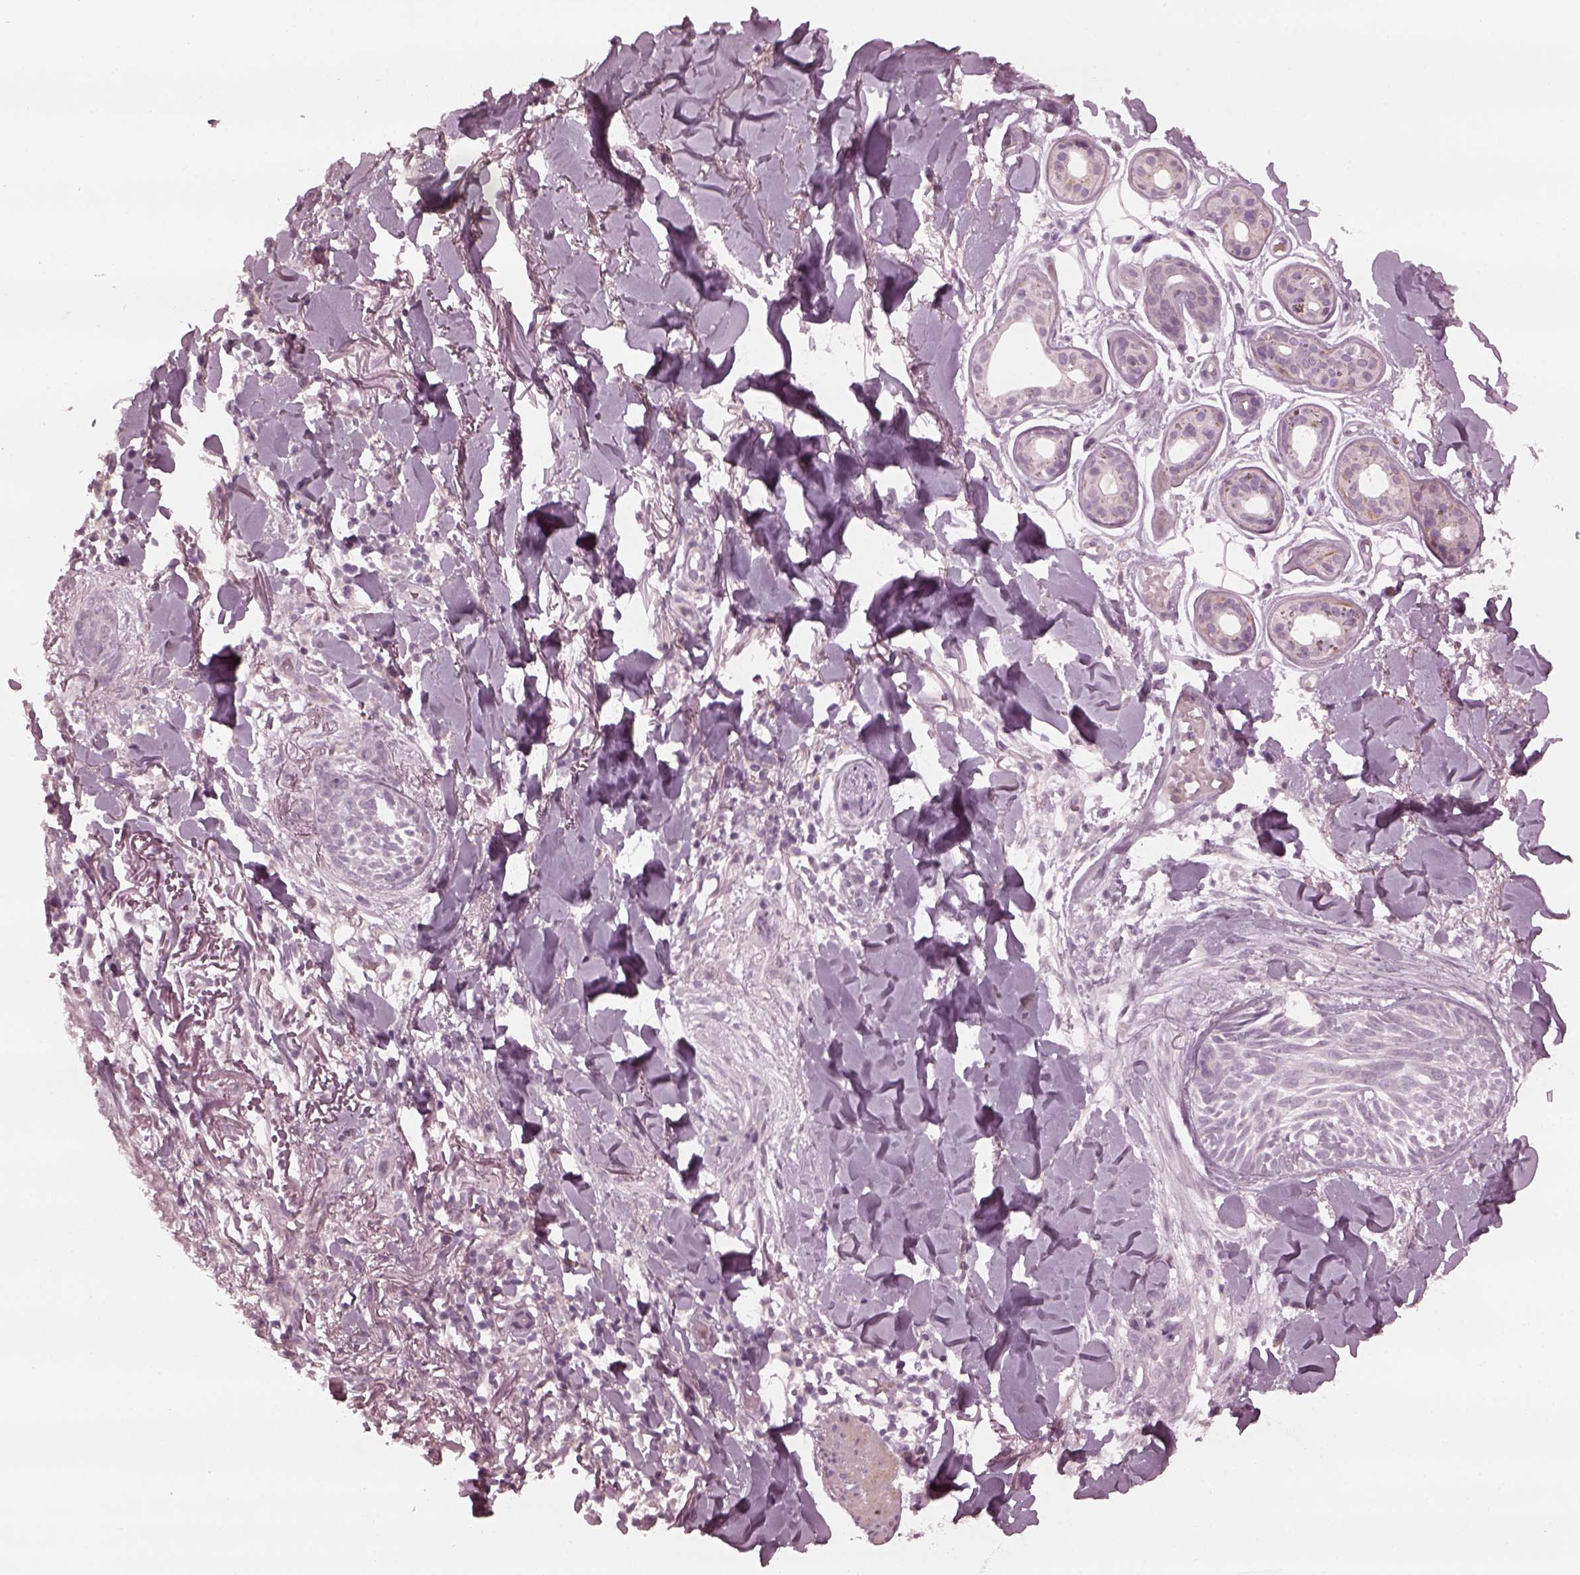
{"staining": {"intensity": "negative", "quantity": "none", "location": "none"}, "tissue": "skin cancer", "cell_type": "Tumor cells", "image_type": "cancer", "snomed": [{"axis": "morphology", "description": "Normal tissue, NOS"}, {"axis": "morphology", "description": "Basal cell carcinoma"}, {"axis": "topography", "description": "Skin"}], "caption": "Immunohistochemistry histopathology image of neoplastic tissue: skin cancer stained with DAB (3,3'-diaminobenzidine) reveals no significant protein staining in tumor cells.", "gene": "CCDC170", "patient": {"sex": "male", "age": 84}}